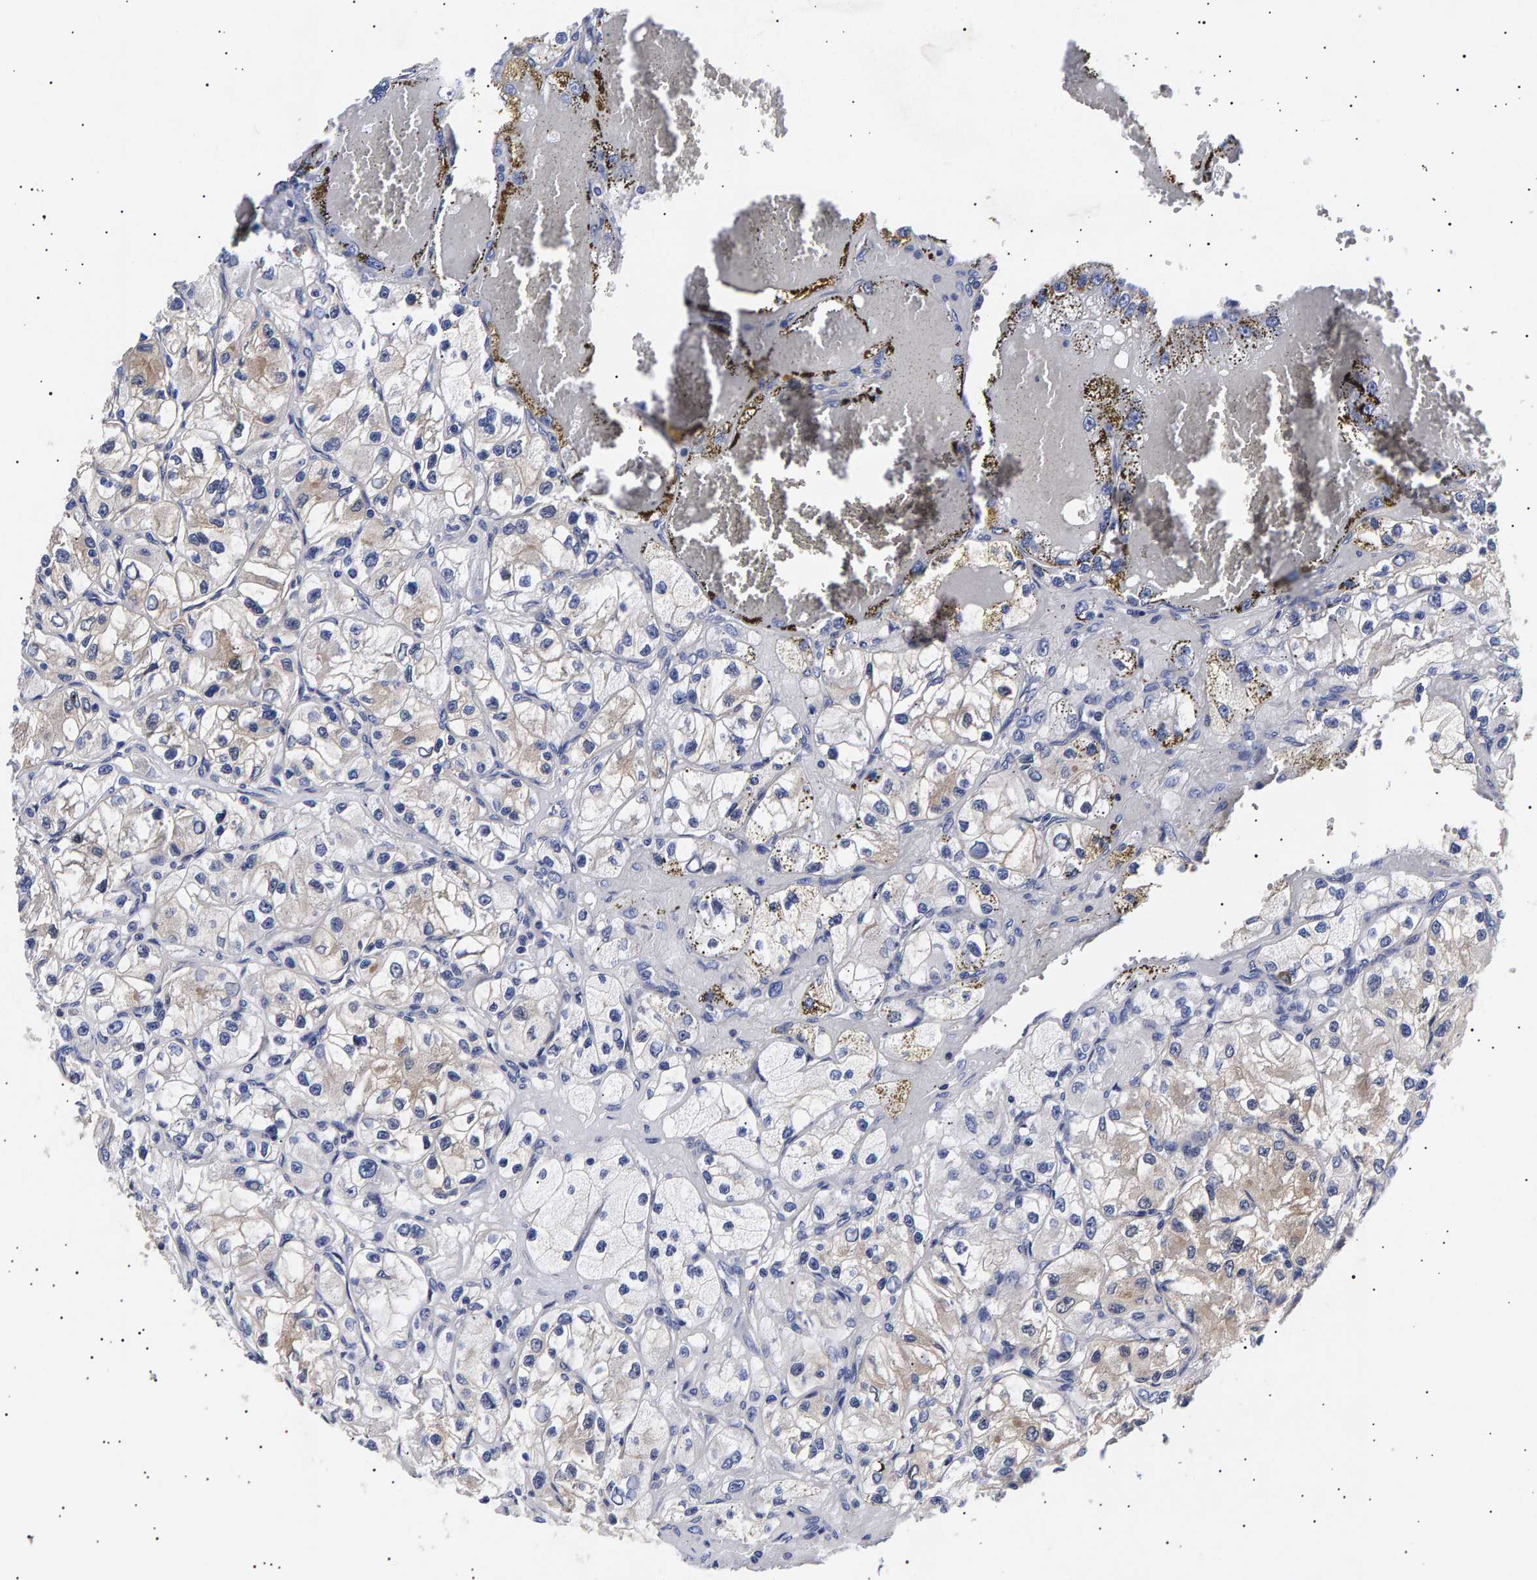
{"staining": {"intensity": "negative", "quantity": "none", "location": "none"}, "tissue": "renal cancer", "cell_type": "Tumor cells", "image_type": "cancer", "snomed": [{"axis": "morphology", "description": "Adenocarcinoma, NOS"}, {"axis": "topography", "description": "Kidney"}], "caption": "IHC image of renal cancer stained for a protein (brown), which reveals no staining in tumor cells. (DAB IHC visualized using brightfield microscopy, high magnification).", "gene": "ANKRD40", "patient": {"sex": "female", "age": 57}}